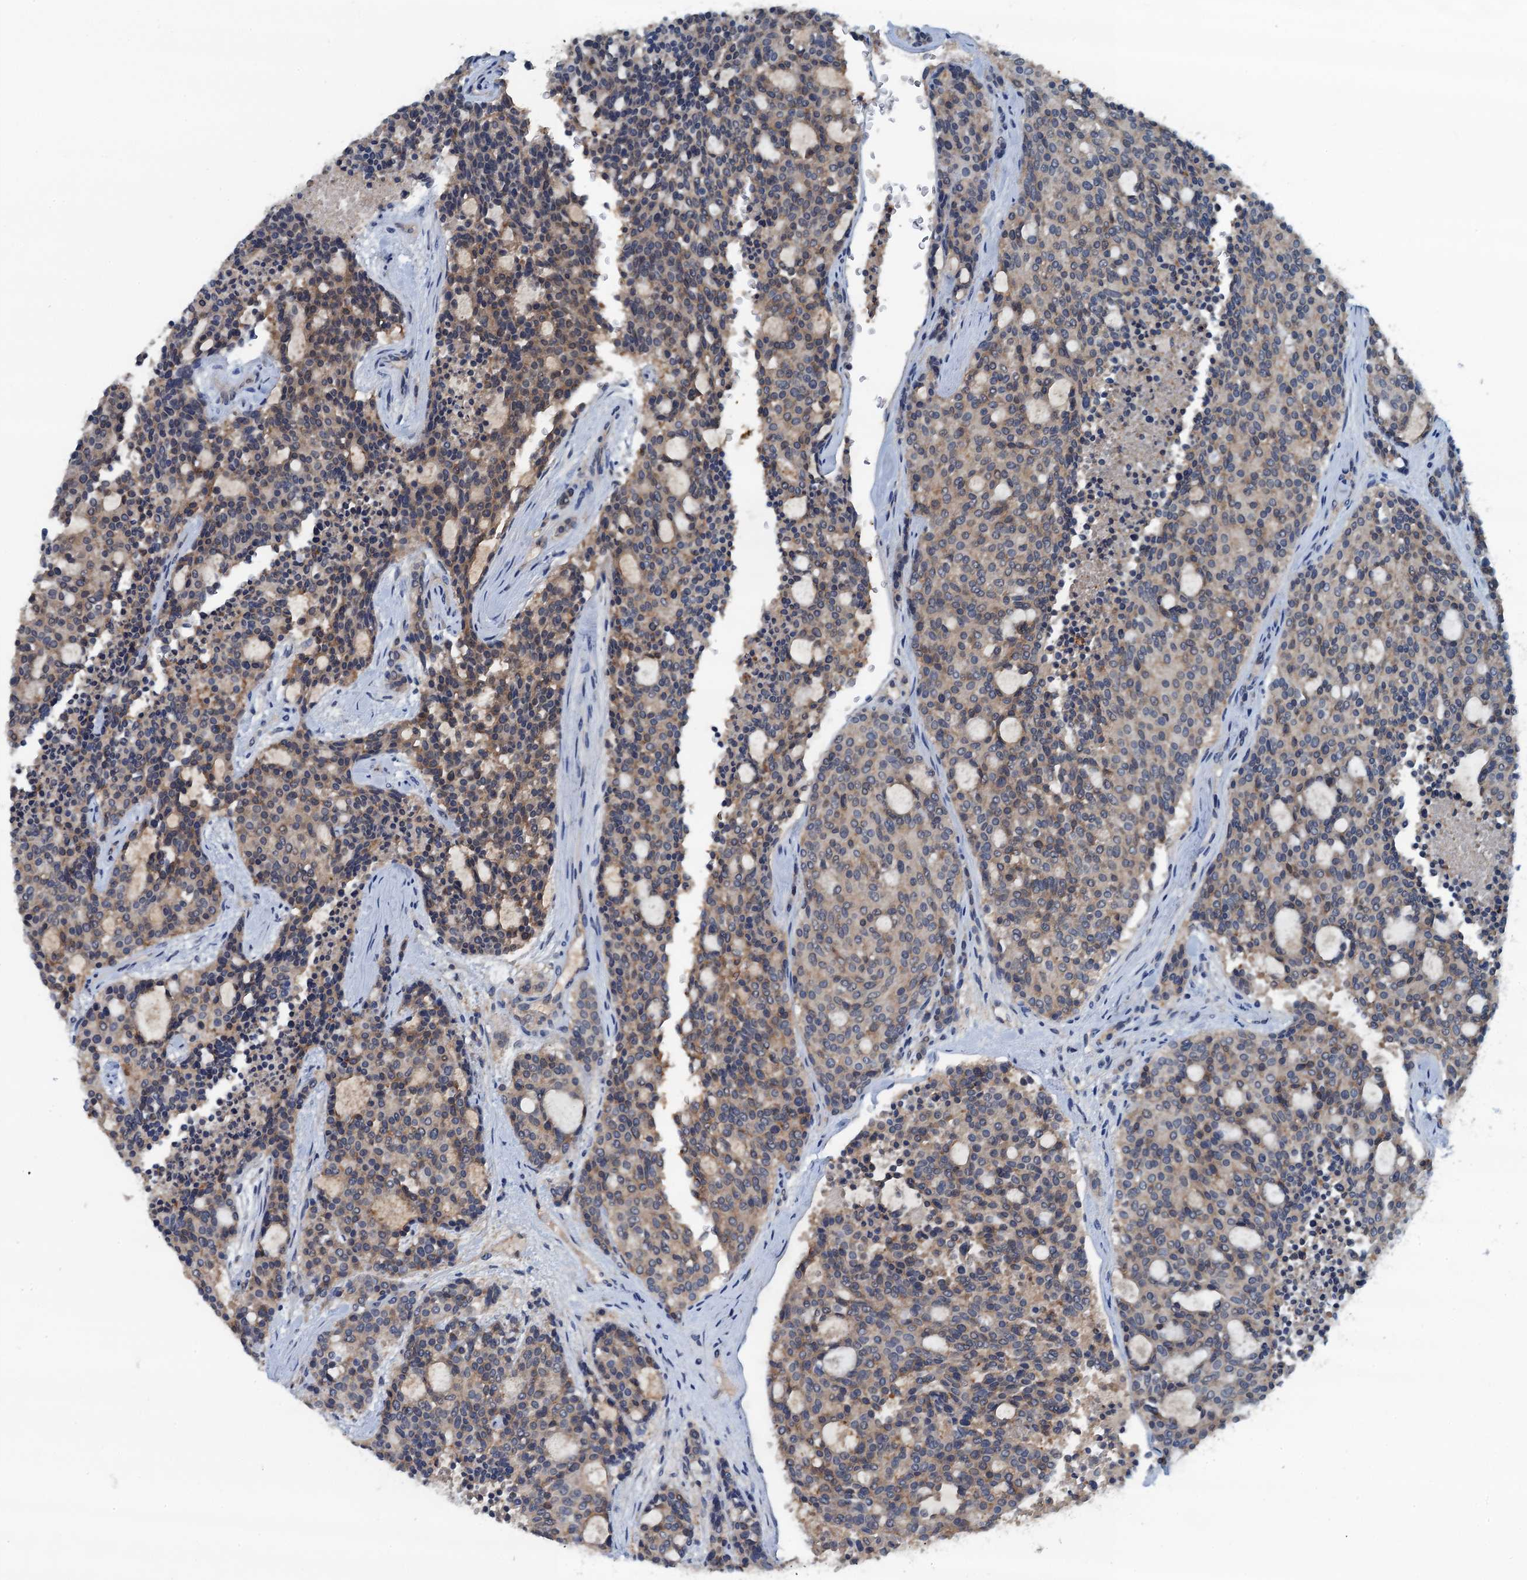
{"staining": {"intensity": "weak", "quantity": "25%-75%", "location": "cytoplasmic/membranous"}, "tissue": "carcinoid", "cell_type": "Tumor cells", "image_type": "cancer", "snomed": [{"axis": "morphology", "description": "Carcinoid, malignant, NOS"}, {"axis": "topography", "description": "Pancreas"}], "caption": "High-power microscopy captured an IHC image of malignant carcinoid, revealing weak cytoplasmic/membranous positivity in approximately 25%-75% of tumor cells.", "gene": "LSM14B", "patient": {"sex": "female", "age": 54}}